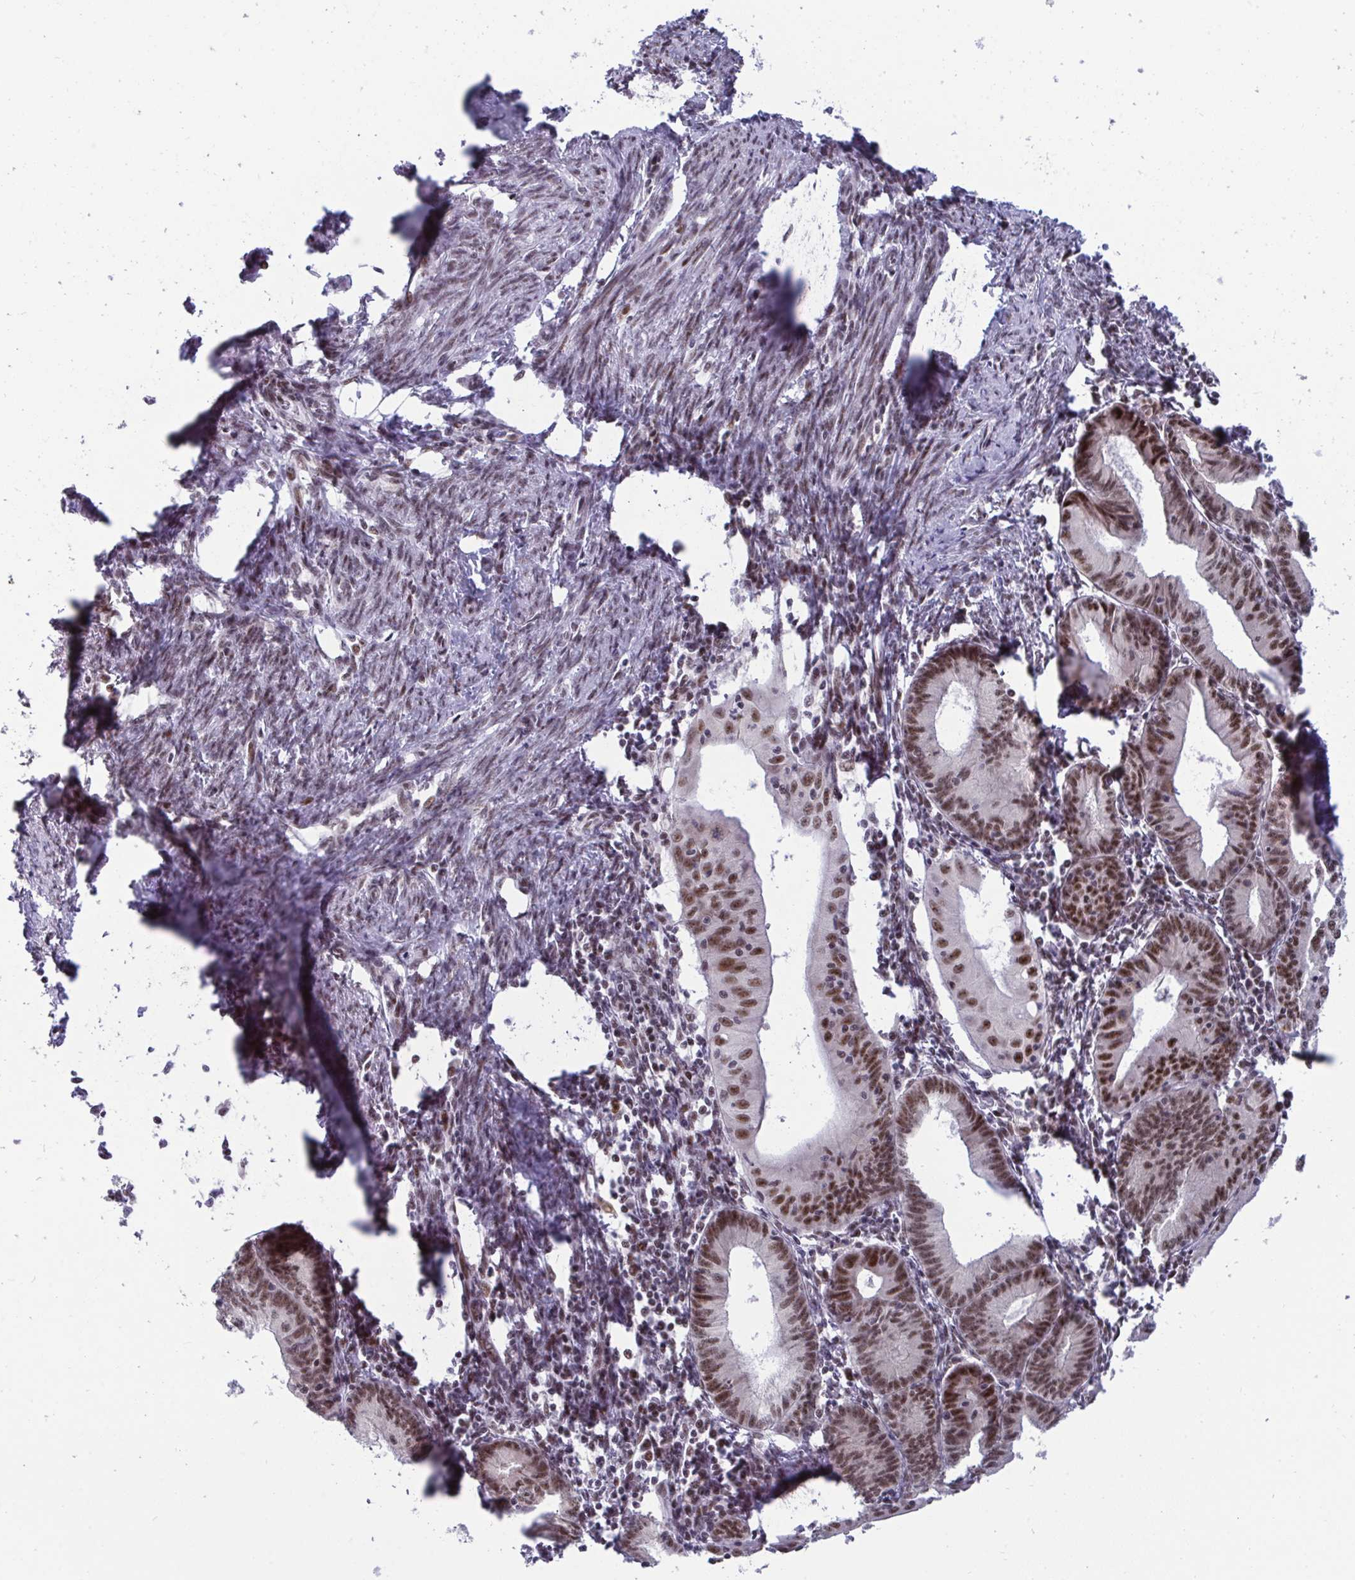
{"staining": {"intensity": "moderate", "quantity": ">75%", "location": "nuclear"}, "tissue": "endometrial cancer", "cell_type": "Tumor cells", "image_type": "cancer", "snomed": [{"axis": "morphology", "description": "Adenocarcinoma, NOS"}, {"axis": "topography", "description": "Endometrium"}], "caption": "Protein expression analysis of human endometrial adenocarcinoma reveals moderate nuclear expression in approximately >75% of tumor cells.", "gene": "WBP11", "patient": {"sex": "female", "age": 60}}